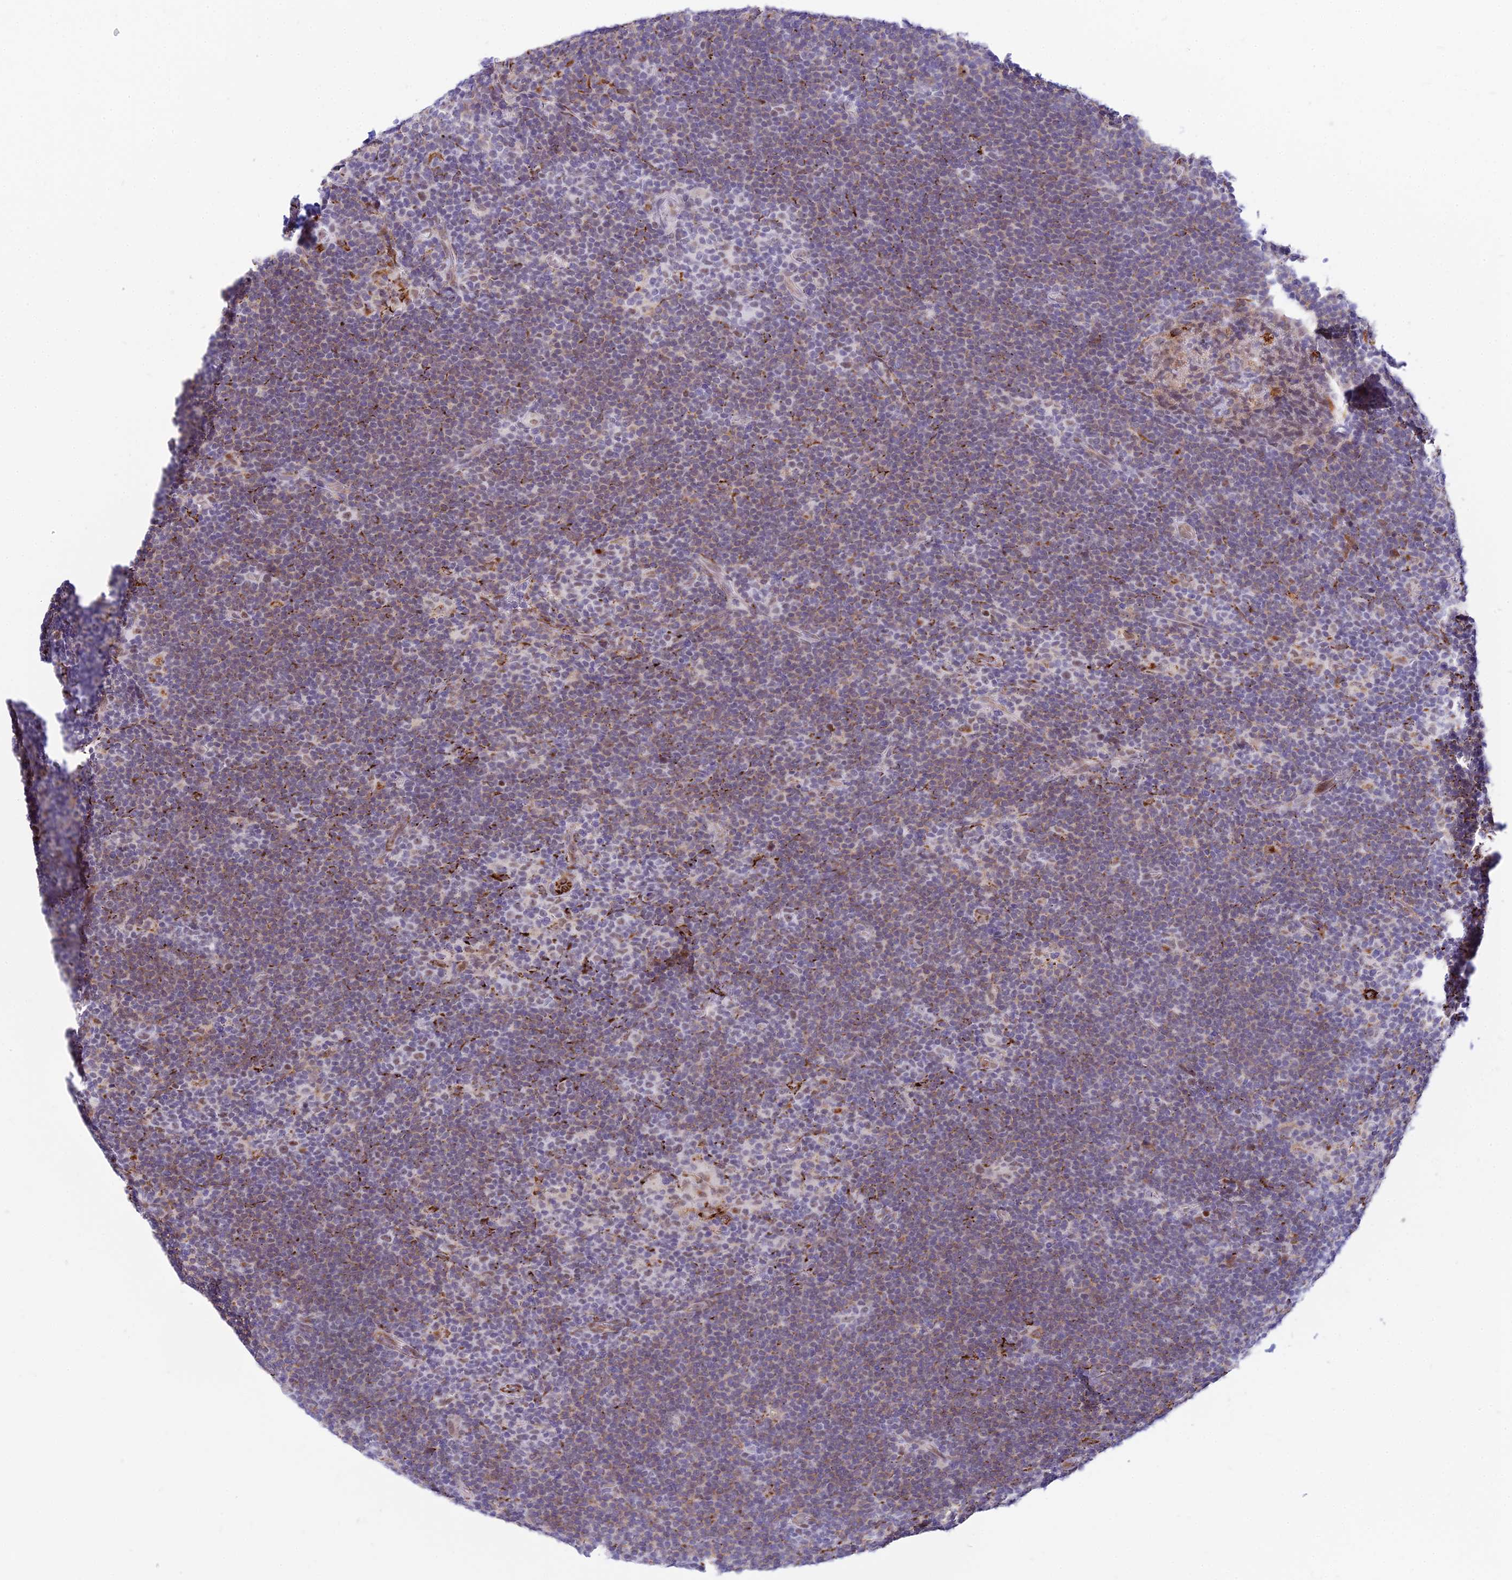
{"staining": {"intensity": "moderate", "quantity": "25%-75%", "location": "cytoplasmic/membranous,nuclear"}, "tissue": "lymphoma", "cell_type": "Tumor cells", "image_type": "cancer", "snomed": [{"axis": "morphology", "description": "Hodgkin's disease, NOS"}, {"axis": "topography", "description": "Lymph node"}], "caption": "Protein expression analysis of lymphoma demonstrates moderate cytoplasmic/membranous and nuclear staining in approximately 25%-75% of tumor cells.", "gene": "C6orf163", "patient": {"sex": "female", "age": 57}}